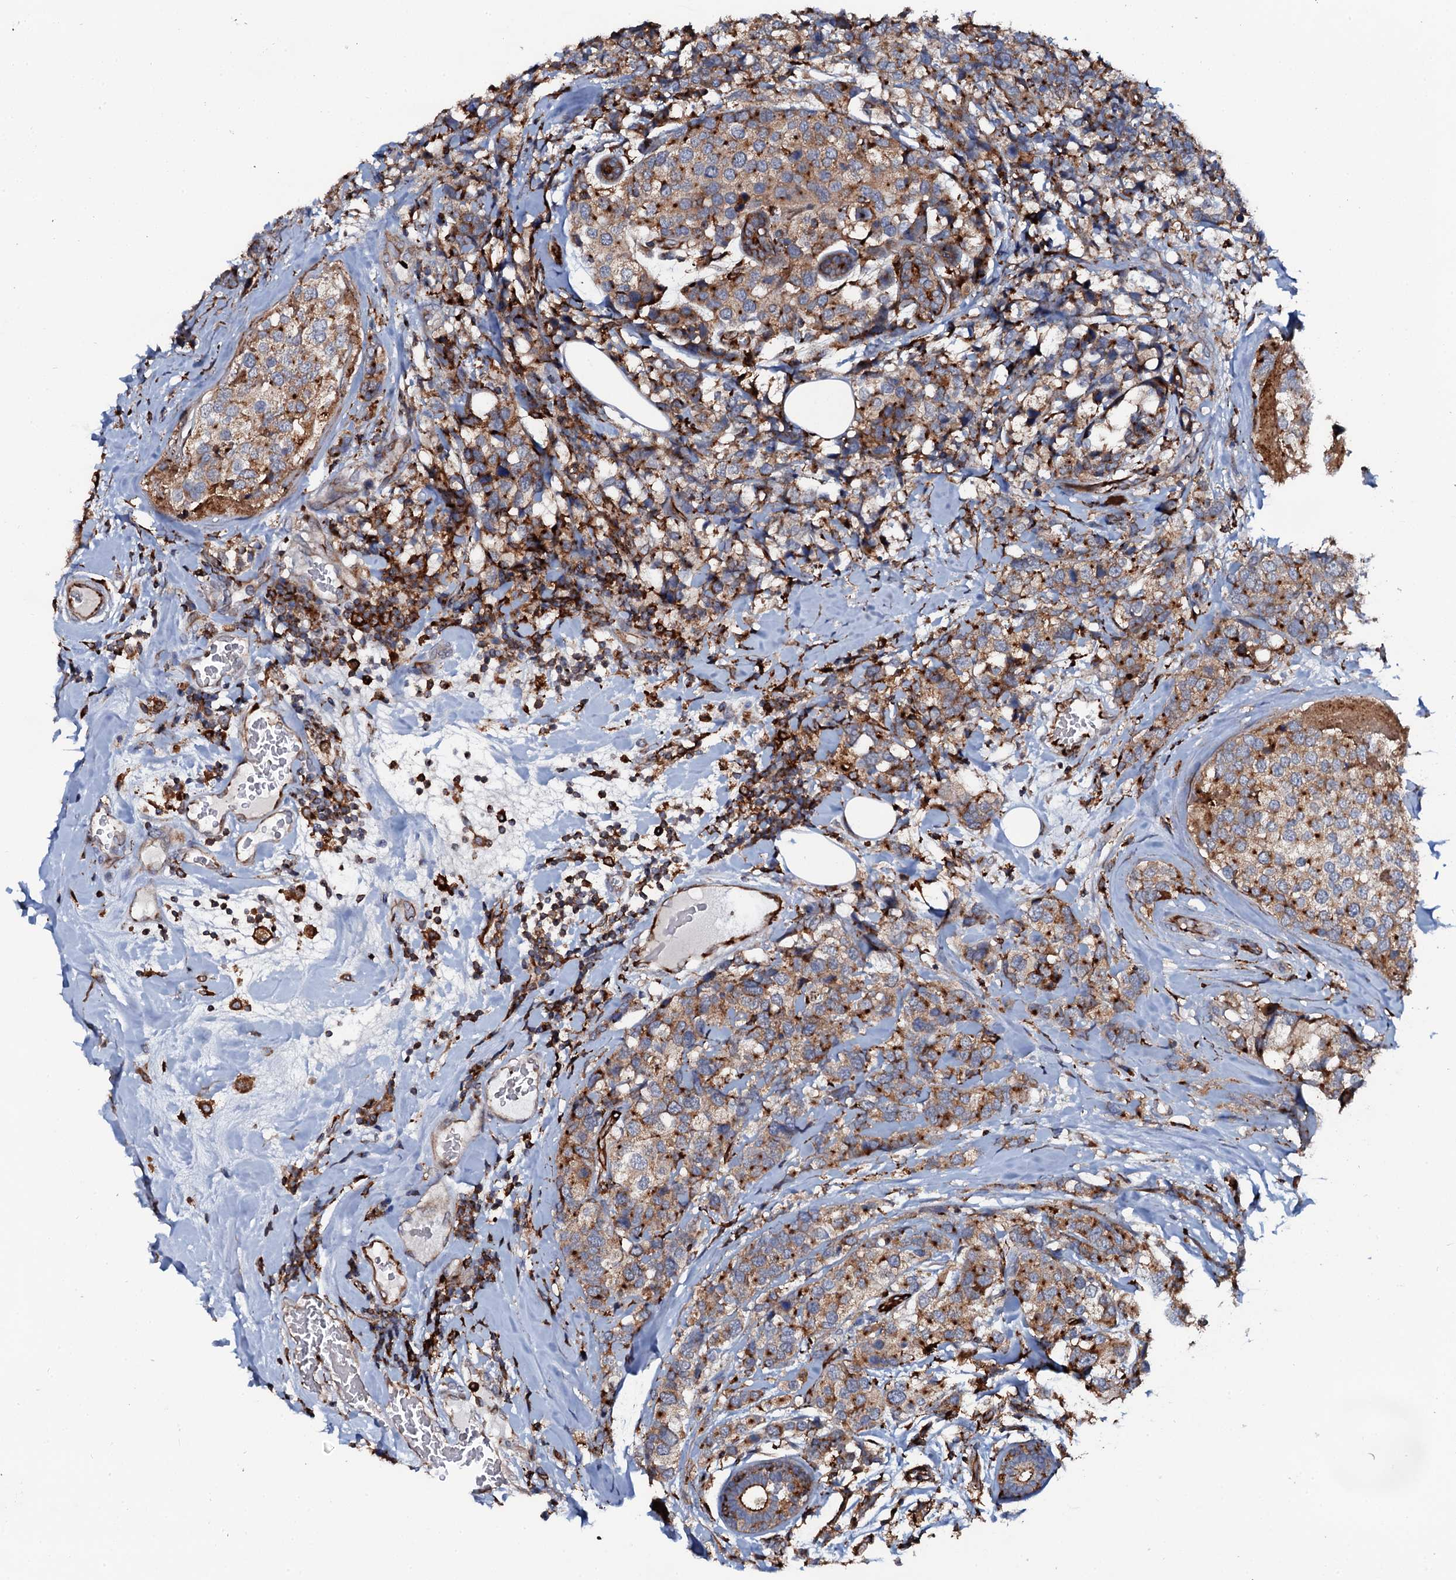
{"staining": {"intensity": "moderate", "quantity": ">75%", "location": "cytoplasmic/membranous"}, "tissue": "breast cancer", "cell_type": "Tumor cells", "image_type": "cancer", "snomed": [{"axis": "morphology", "description": "Lobular carcinoma"}, {"axis": "topography", "description": "Breast"}], "caption": "Lobular carcinoma (breast) stained with a protein marker exhibits moderate staining in tumor cells.", "gene": "VAMP8", "patient": {"sex": "female", "age": 59}}